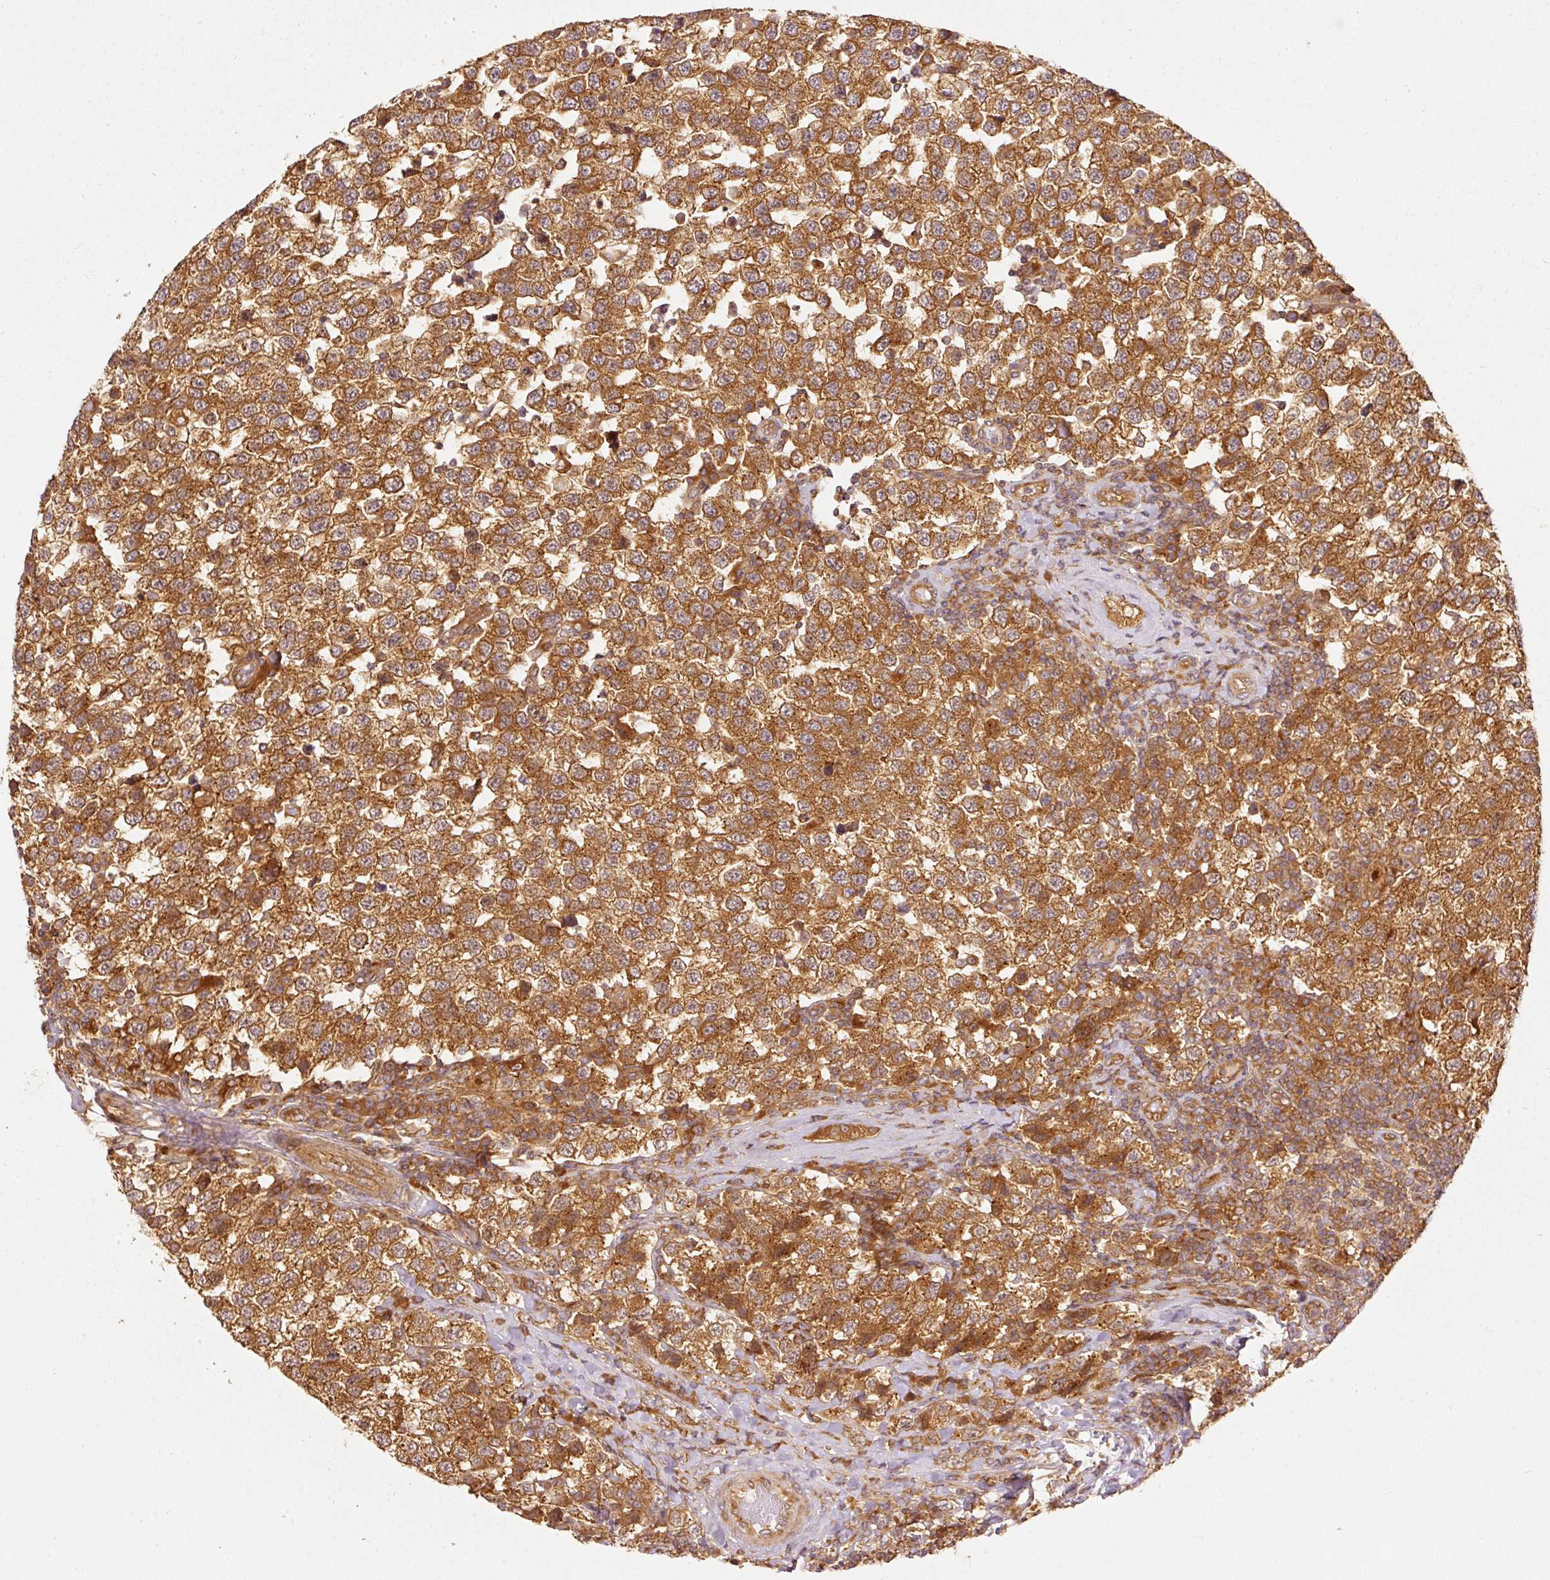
{"staining": {"intensity": "strong", "quantity": ">75%", "location": "cytoplasmic/membranous"}, "tissue": "testis cancer", "cell_type": "Tumor cells", "image_type": "cancer", "snomed": [{"axis": "morphology", "description": "Seminoma, NOS"}, {"axis": "topography", "description": "Testis"}], "caption": "Immunohistochemical staining of human seminoma (testis) shows high levels of strong cytoplasmic/membranous expression in about >75% of tumor cells. (DAB IHC, brown staining for protein, blue staining for nuclei).", "gene": "EIF3B", "patient": {"sex": "male", "age": 34}}